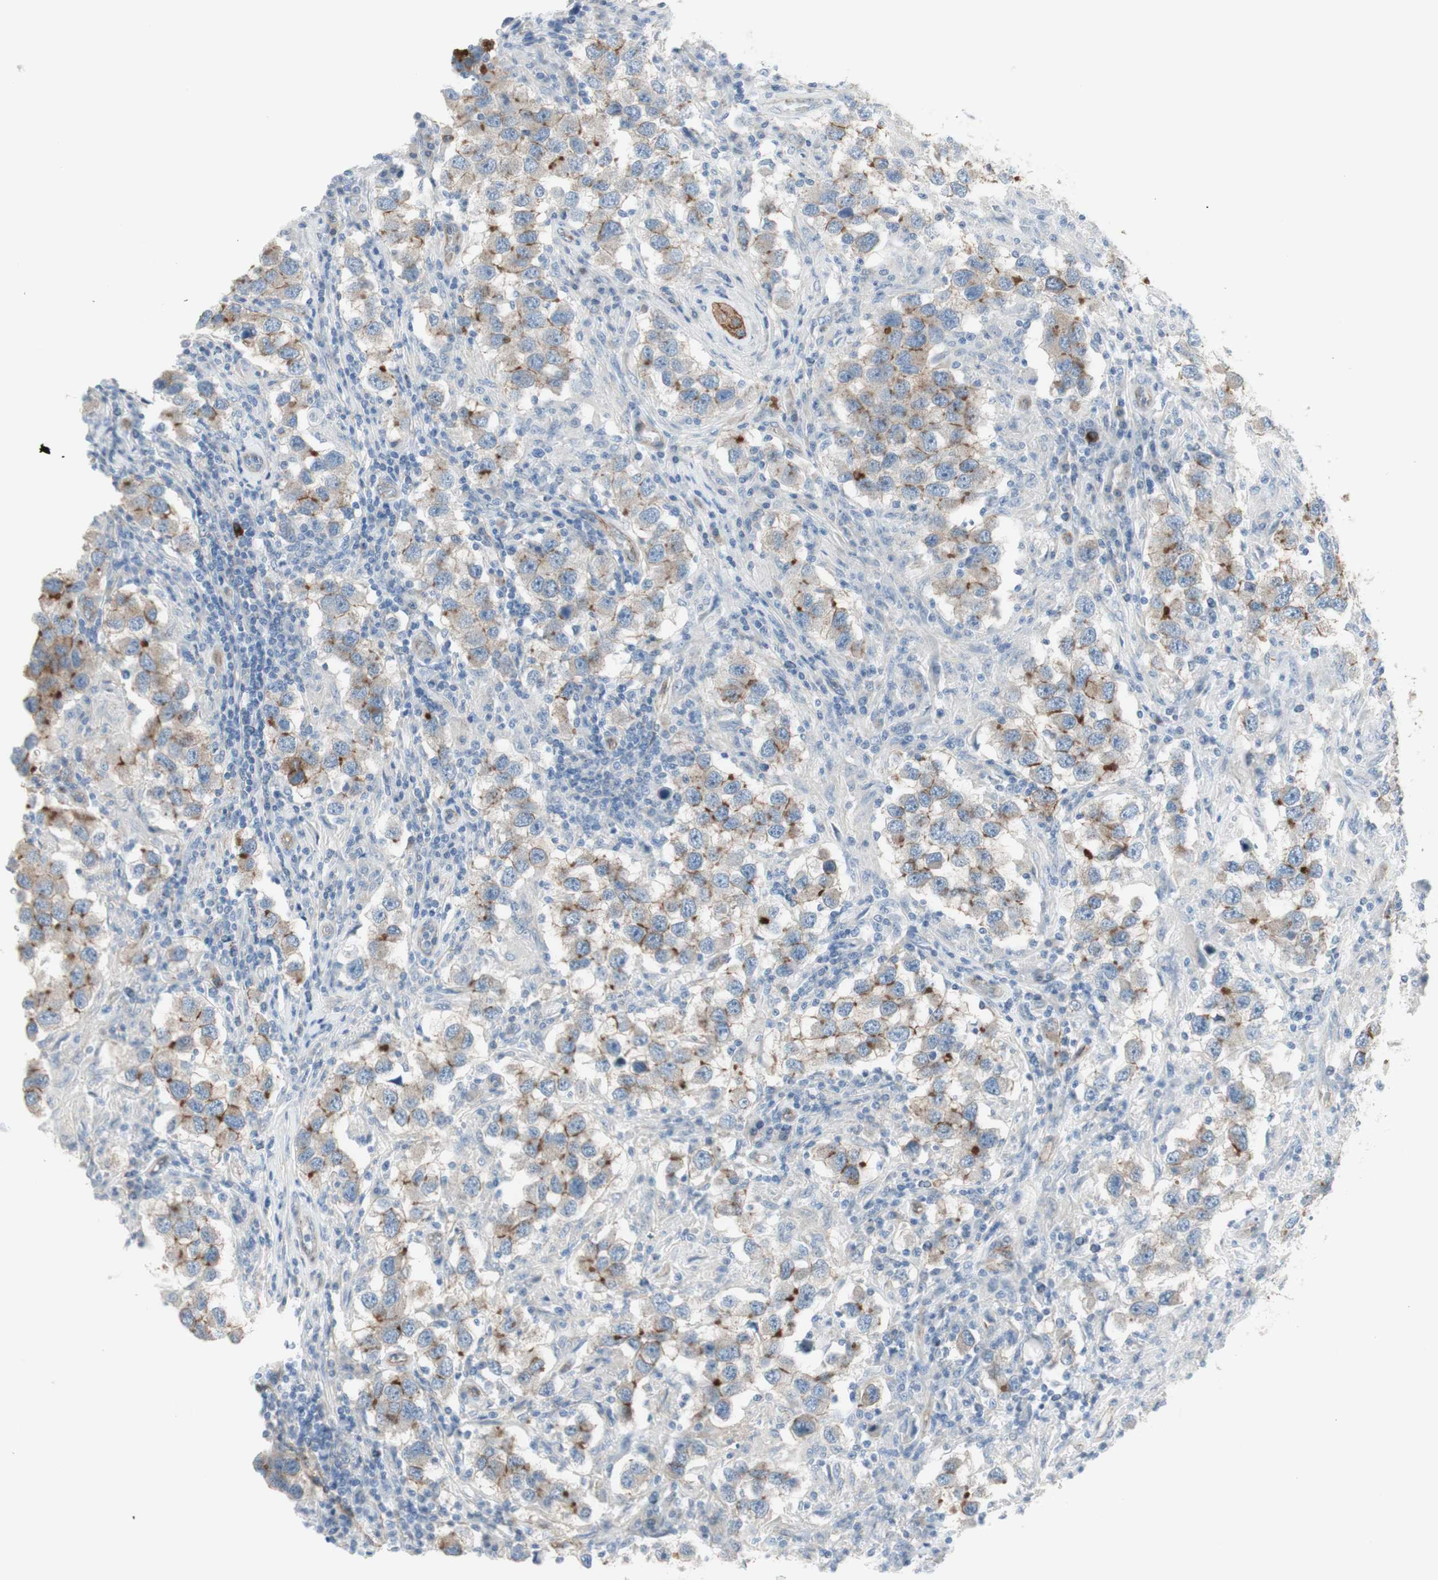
{"staining": {"intensity": "moderate", "quantity": "25%-75%", "location": "cytoplasmic/membranous"}, "tissue": "testis cancer", "cell_type": "Tumor cells", "image_type": "cancer", "snomed": [{"axis": "morphology", "description": "Carcinoma, Embryonal, NOS"}, {"axis": "topography", "description": "Testis"}], "caption": "This image displays testis cancer stained with immunohistochemistry to label a protein in brown. The cytoplasmic/membranous of tumor cells show moderate positivity for the protein. Nuclei are counter-stained blue.", "gene": "MYO6", "patient": {"sex": "male", "age": 21}}